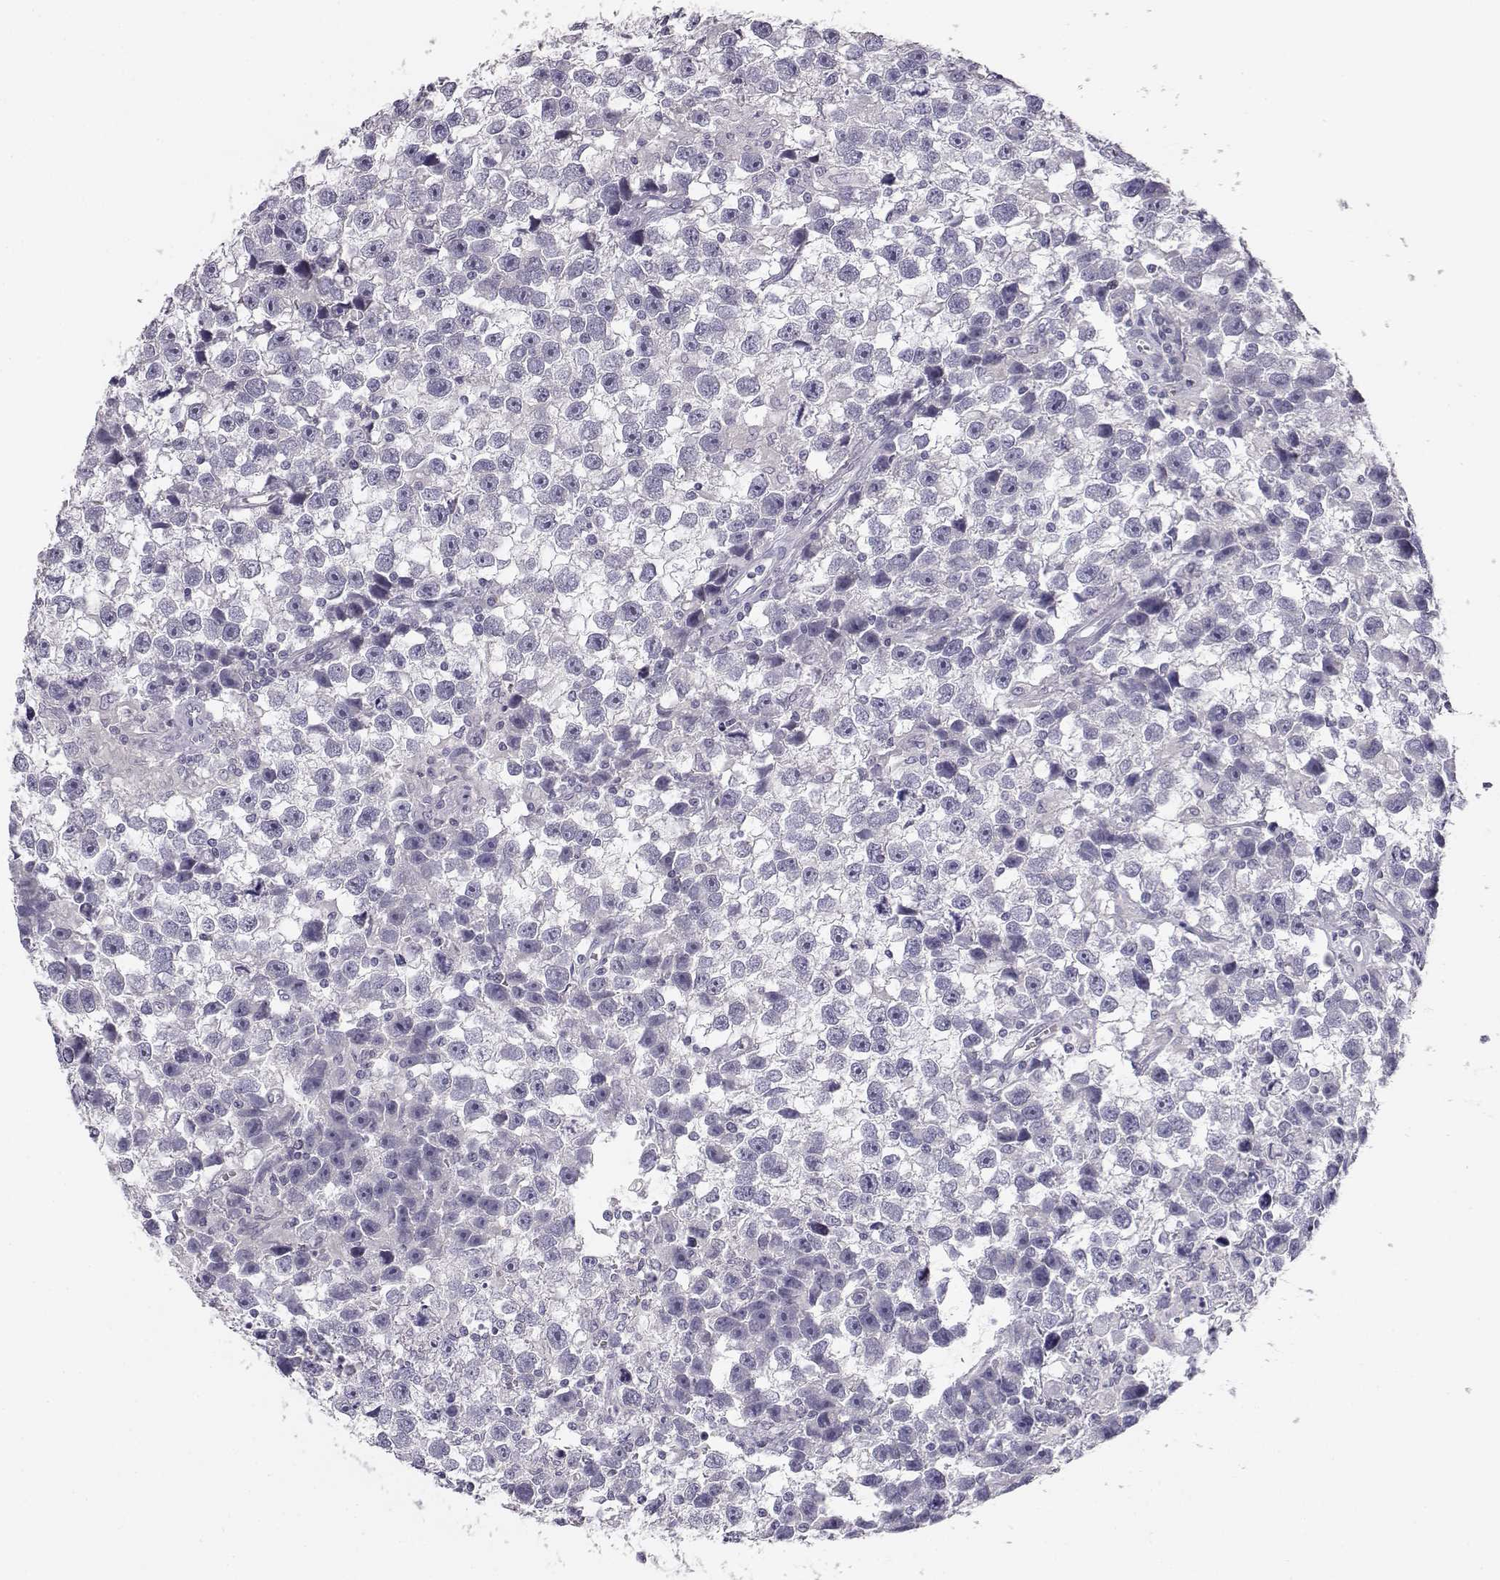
{"staining": {"intensity": "negative", "quantity": "none", "location": "none"}, "tissue": "testis cancer", "cell_type": "Tumor cells", "image_type": "cancer", "snomed": [{"axis": "morphology", "description": "Seminoma, NOS"}, {"axis": "topography", "description": "Testis"}], "caption": "Human testis seminoma stained for a protein using immunohistochemistry reveals no expression in tumor cells.", "gene": "MYCBPAP", "patient": {"sex": "male", "age": 43}}